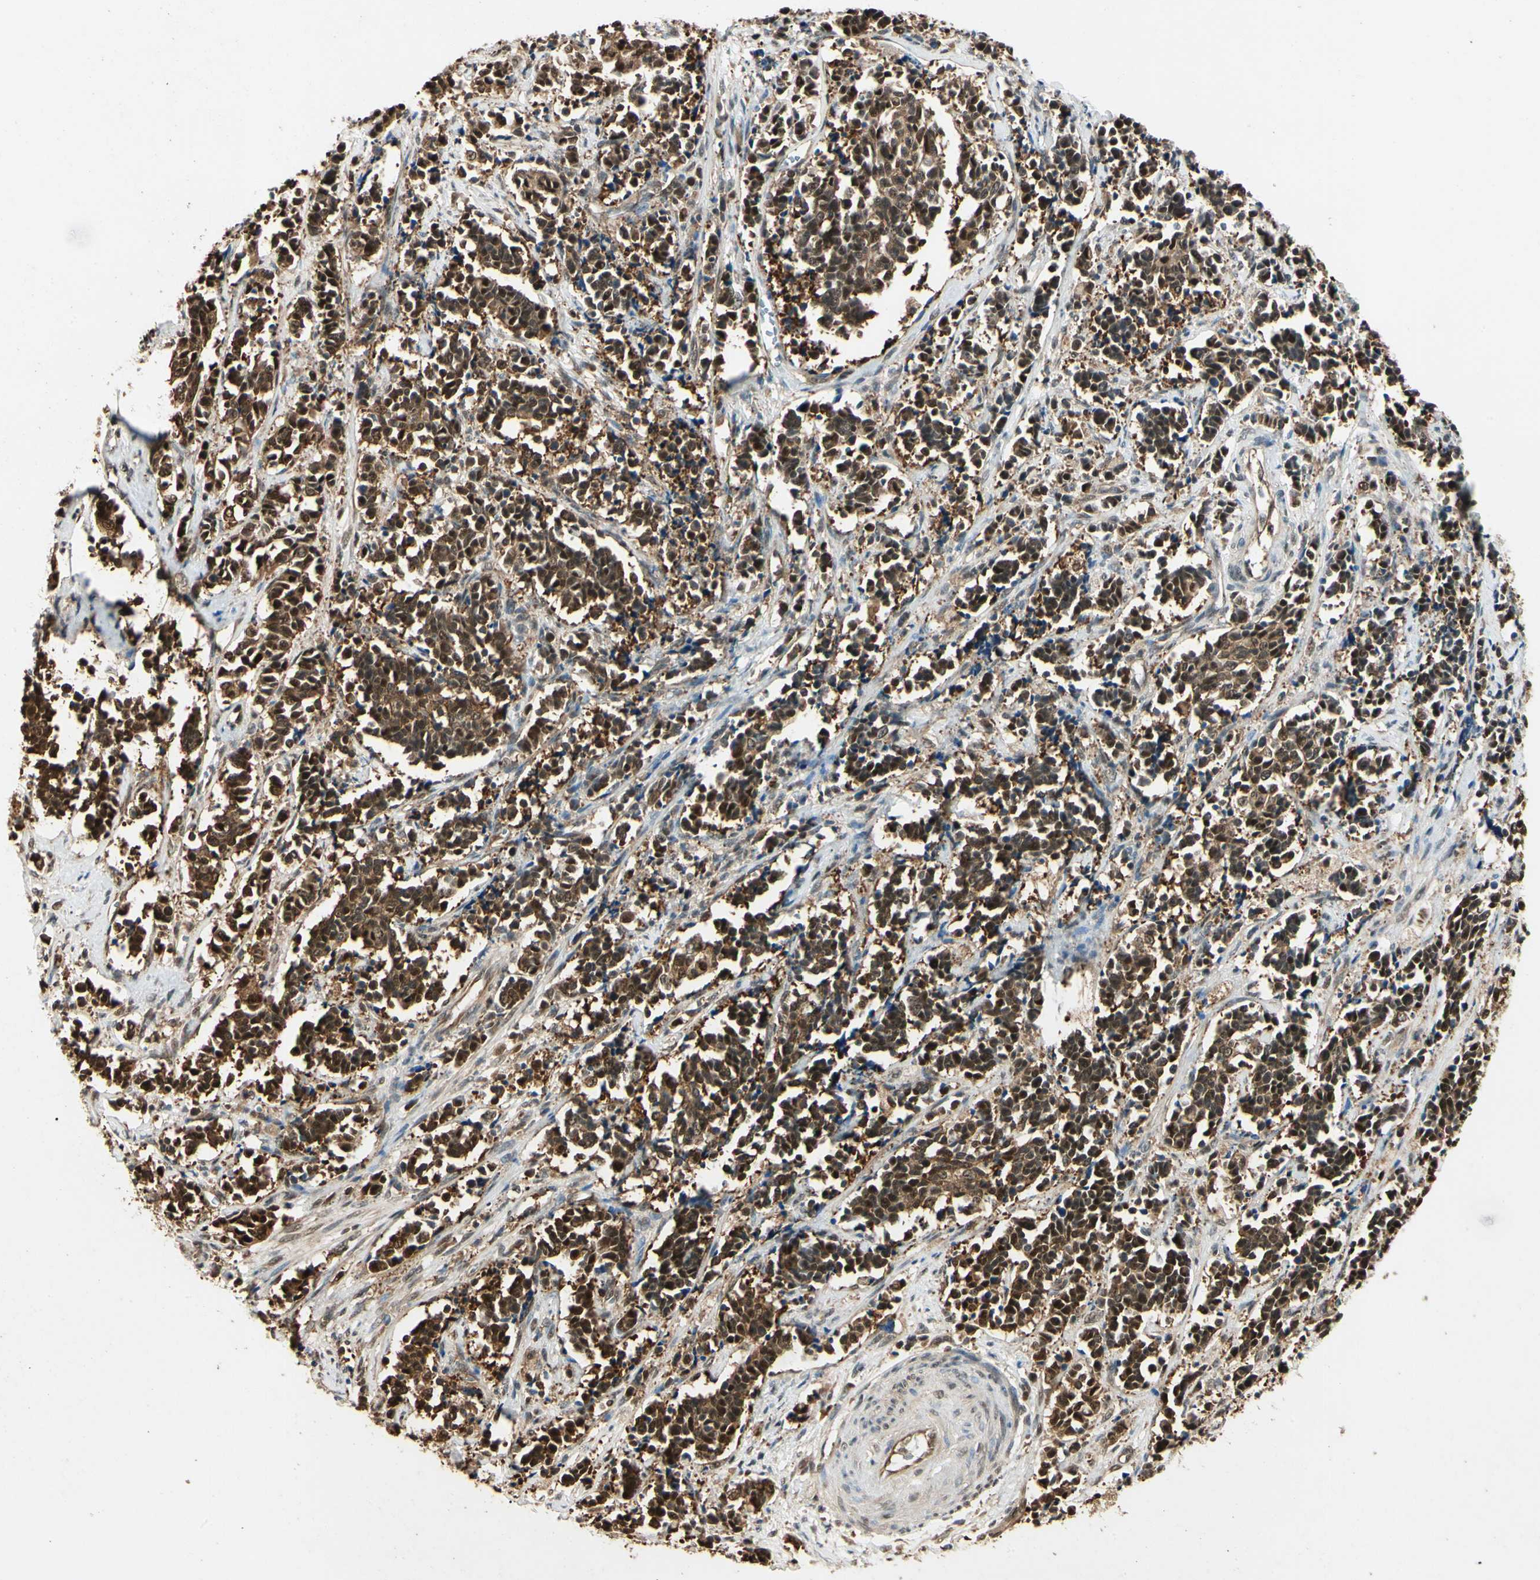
{"staining": {"intensity": "strong", "quantity": "25%-75%", "location": "cytoplasmic/membranous"}, "tissue": "cervical cancer", "cell_type": "Tumor cells", "image_type": "cancer", "snomed": [{"axis": "morphology", "description": "Squamous cell carcinoma, NOS"}, {"axis": "topography", "description": "Cervix"}], "caption": "A brown stain shows strong cytoplasmic/membranous staining of a protein in human cervical cancer tumor cells. The staining was performed using DAB (3,3'-diaminobenzidine) to visualize the protein expression in brown, while the nuclei were stained in blue with hematoxylin (Magnification: 20x).", "gene": "YWHAQ", "patient": {"sex": "female", "age": 35}}